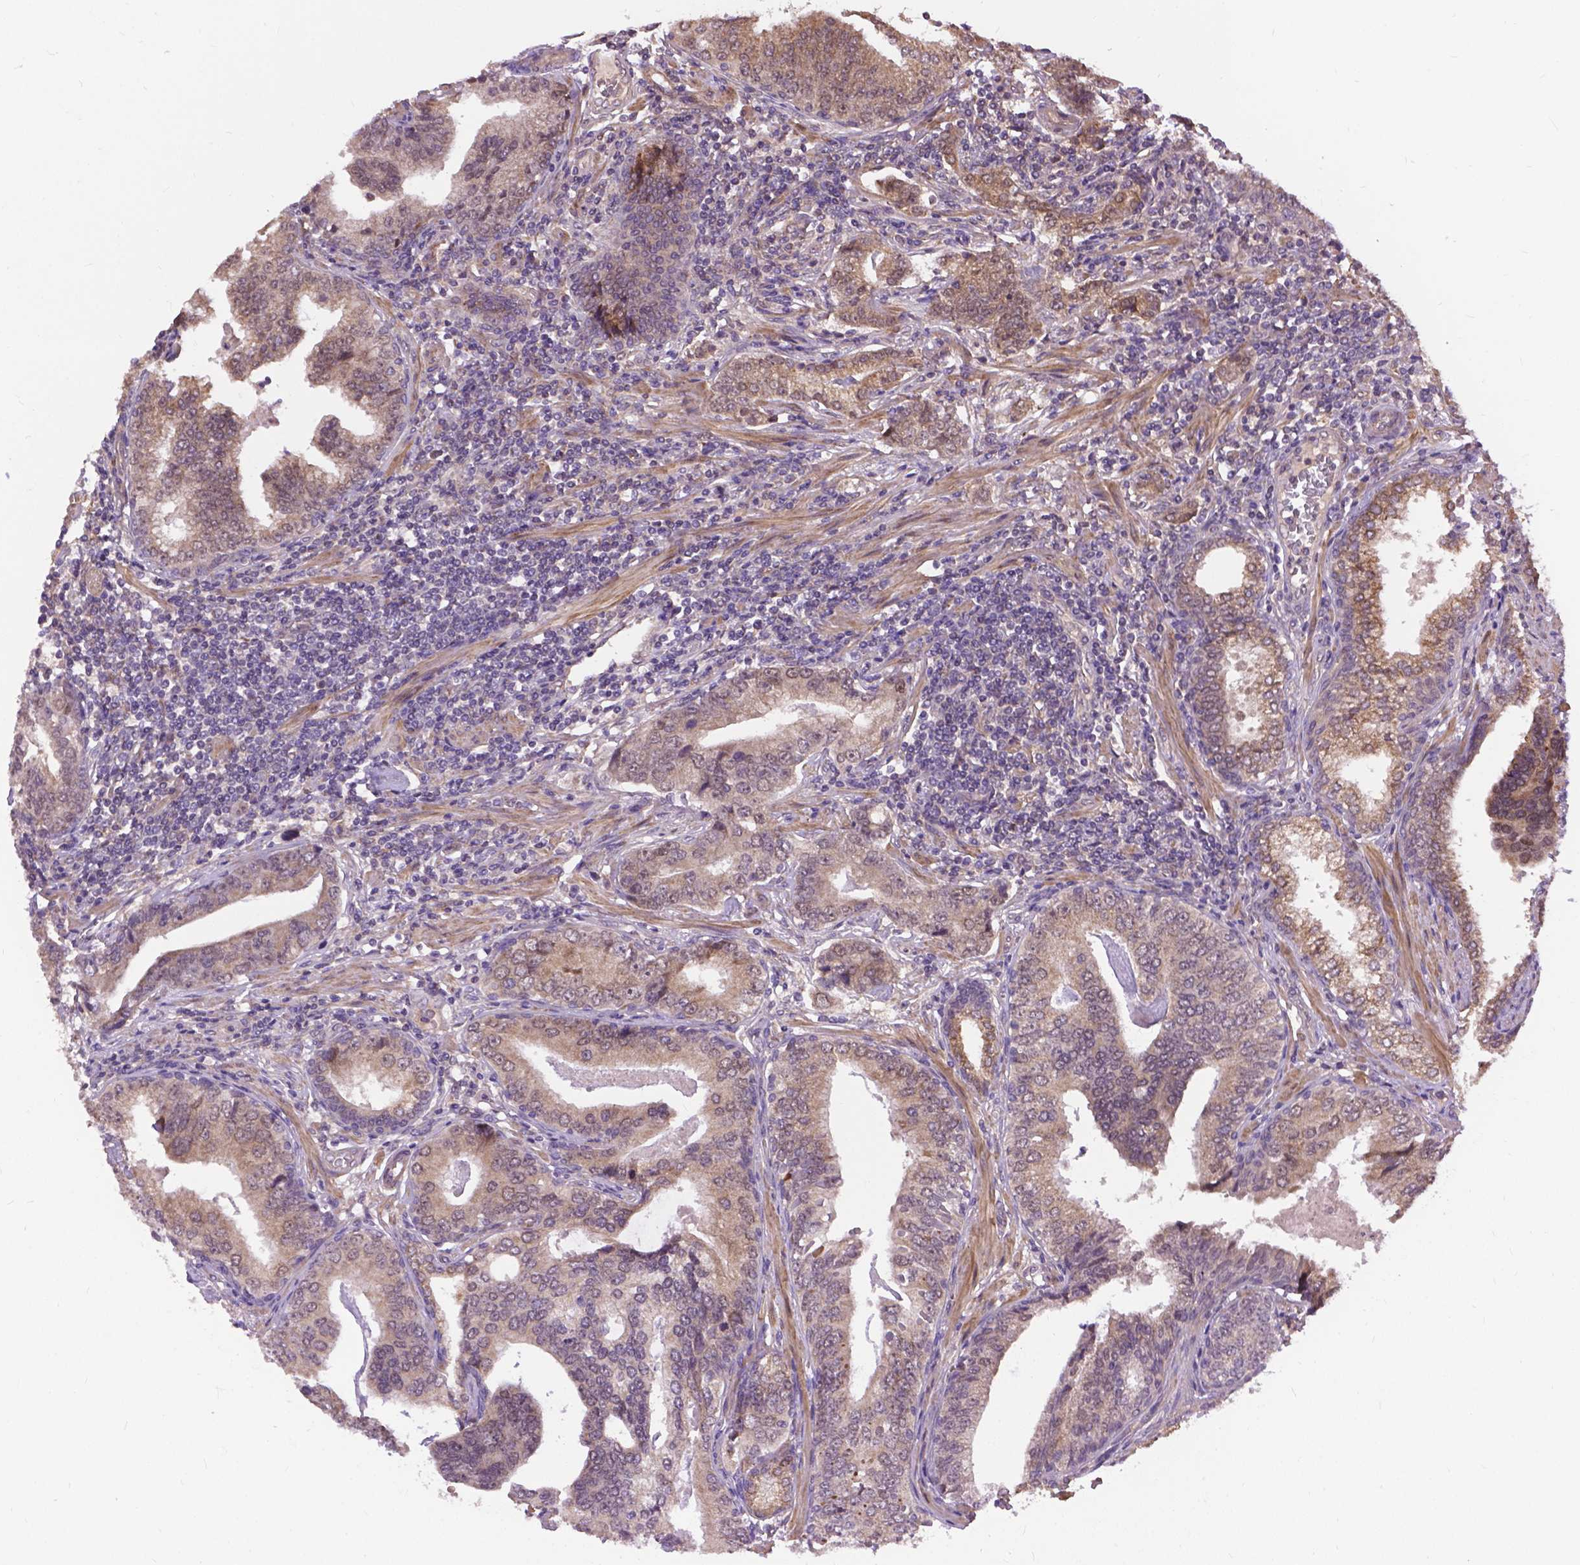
{"staining": {"intensity": "weak", "quantity": ">75%", "location": "cytoplasmic/membranous"}, "tissue": "prostate cancer", "cell_type": "Tumor cells", "image_type": "cancer", "snomed": [{"axis": "morphology", "description": "Adenocarcinoma, NOS"}, {"axis": "topography", "description": "Prostate"}], "caption": "Immunohistochemistry (IHC) of adenocarcinoma (prostate) exhibits low levels of weak cytoplasmic/membranous positivity in about >75% of tumor cells.", "gene": "ZNF616", "patient": {"sex": "male", "age": 64}}